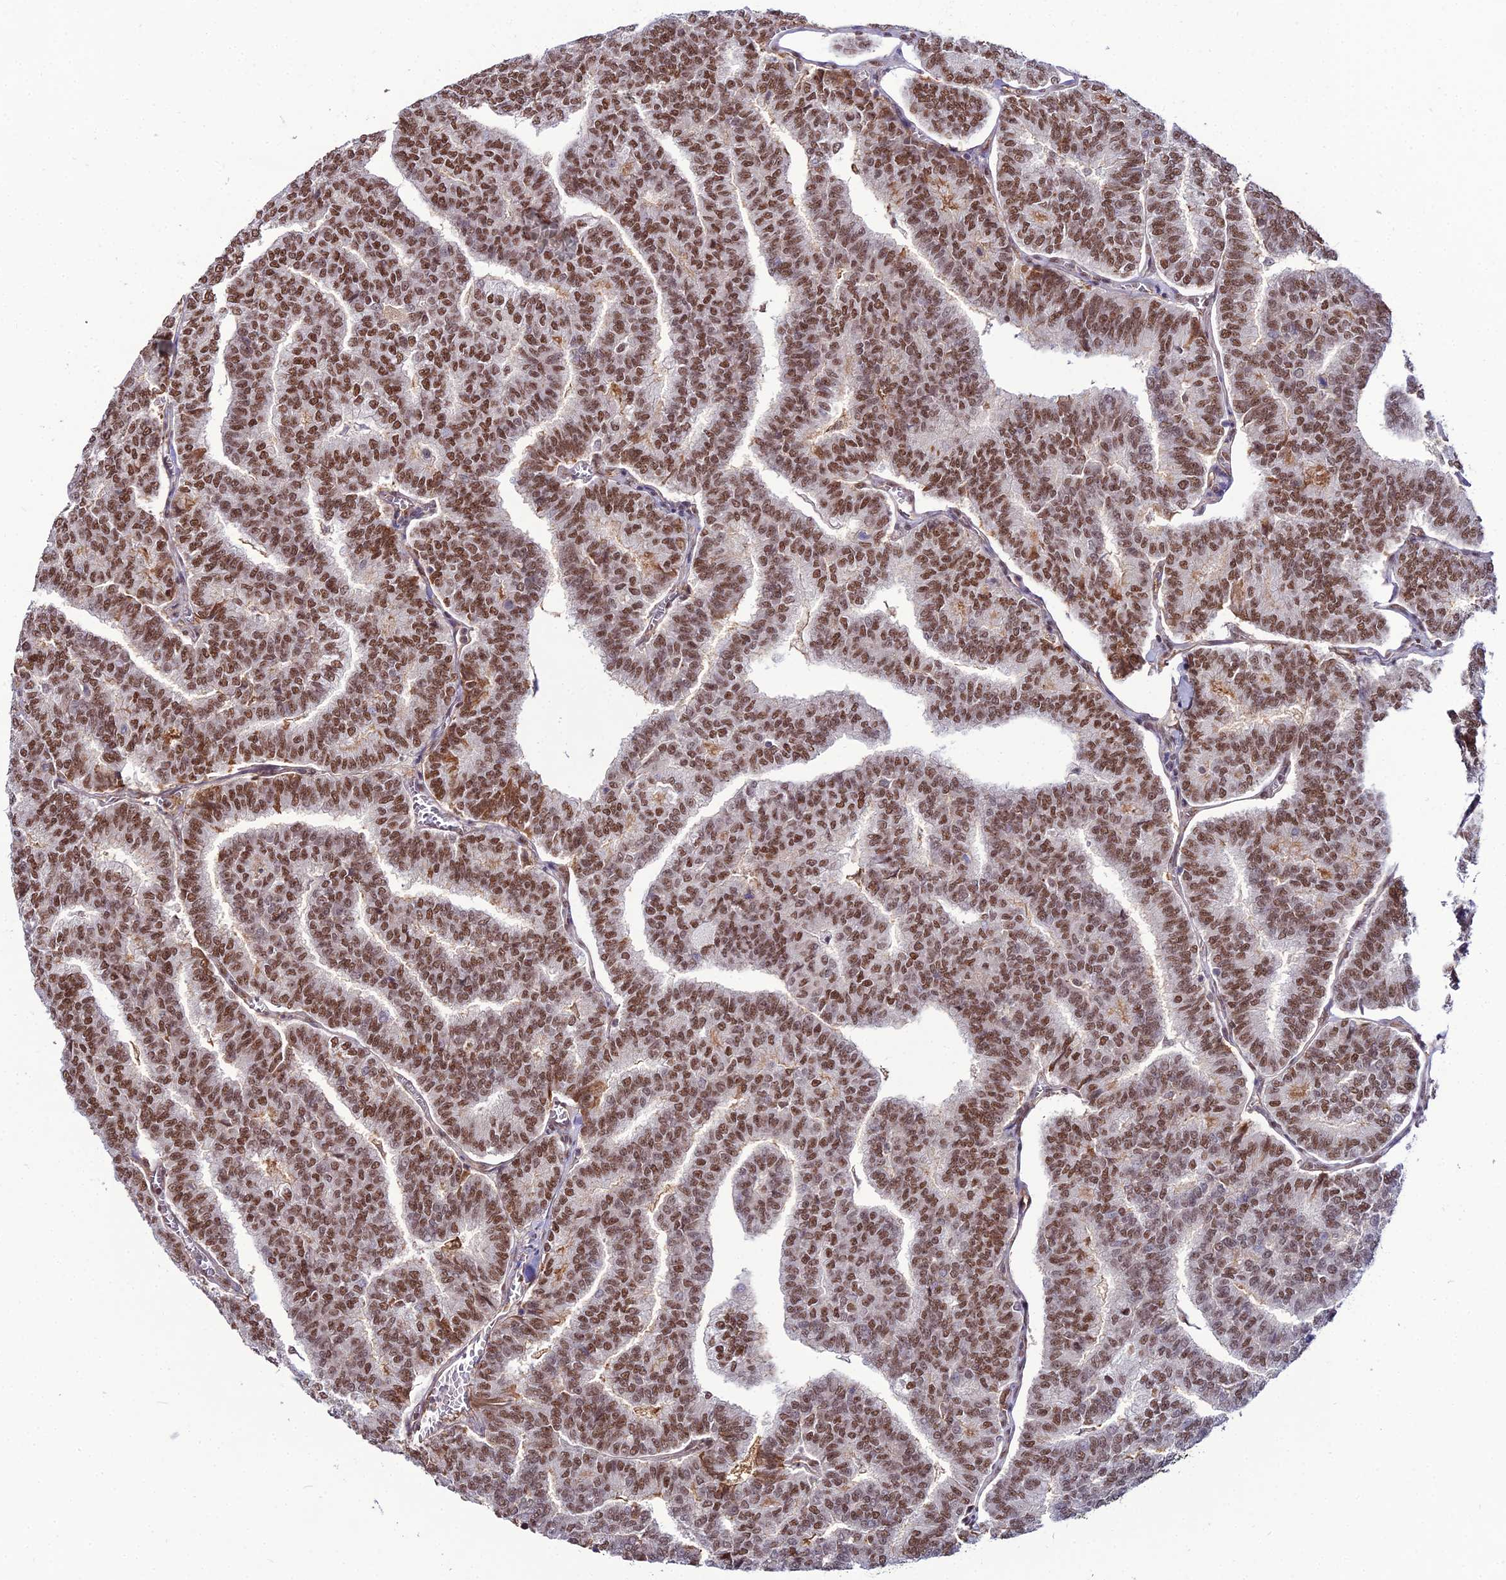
{"staining": {"intensity": "moderate", "quantity": ">75%", "location": "nuclear"}, "tissue": "thyroid cancer", "cell_type": "Tumor cells", "image_type": "cancer", "snomed": [{"axis": "morphology", "description": "Papillary adenocarcinoma, NOS"}, {"axis": "topography", "description": "Thyroid gland"}], "caption": "About >75% of tumor cells in human thyroid cancer (papillary adenocarcinoma) show moderate nuclear protein staining as visualized by brown immunohistochemical staining.", "gene": "RBM12", "patient": {"sex": "female", "age": 35}}